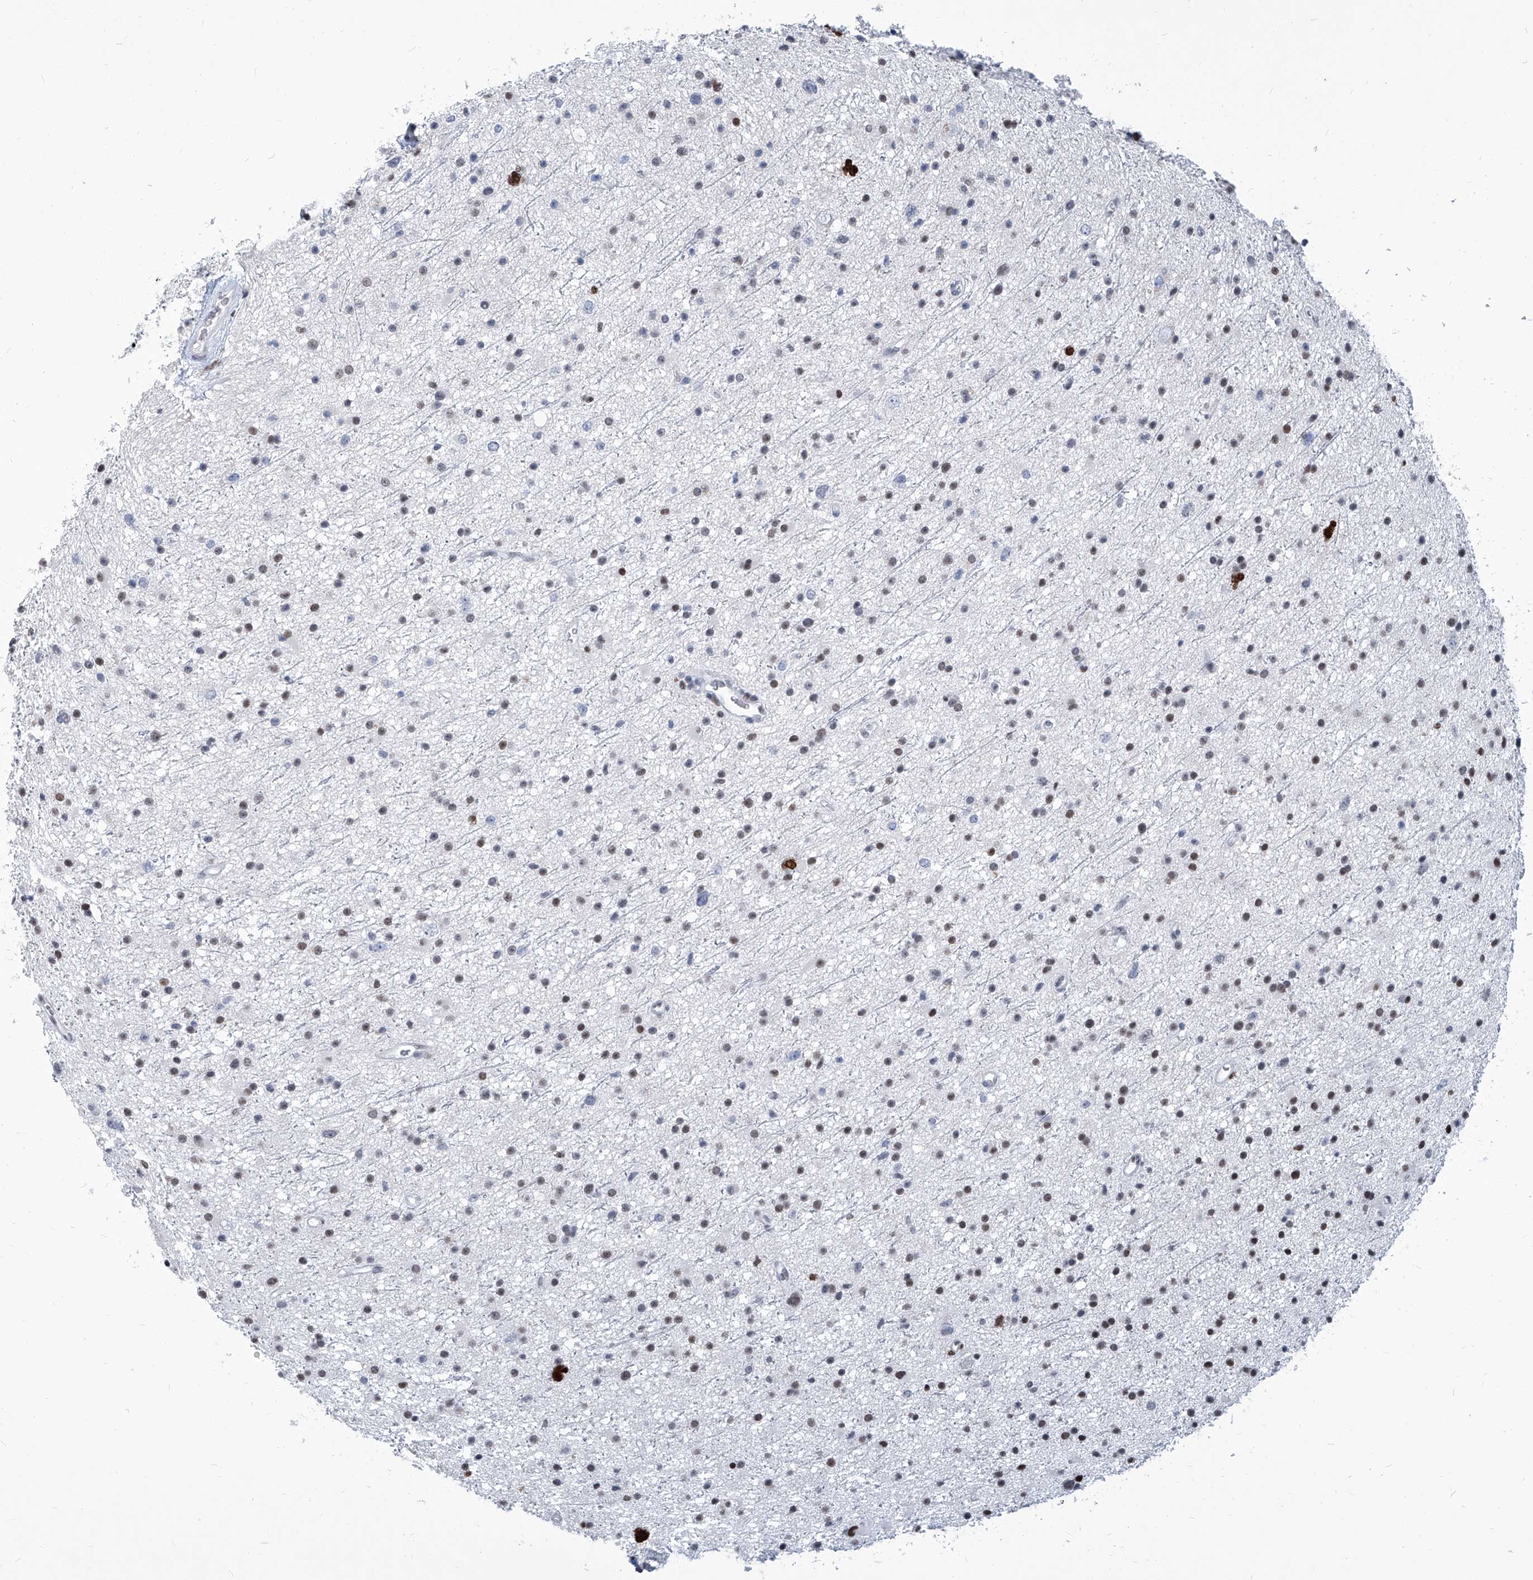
{"staining": {"intensity": "strong", "quantity": "<25%", "location": "nuclear"}, "tissue": "glioma", "cell_type": "Tumor cells", "image_type": "cancer", "snomed": [{"axis": "morphology", "description": "Glioma, malignant, Low grade"}, {"axis": "topography", "description": "Cerebral cortex"}], "caption": "Protein analysis of malignant low-grade glioma tissue reveals strong nuclear staining in about <25% of tumor cells.", "gene": "PCNA", "patient": {"sex": "female", "age": 39}}